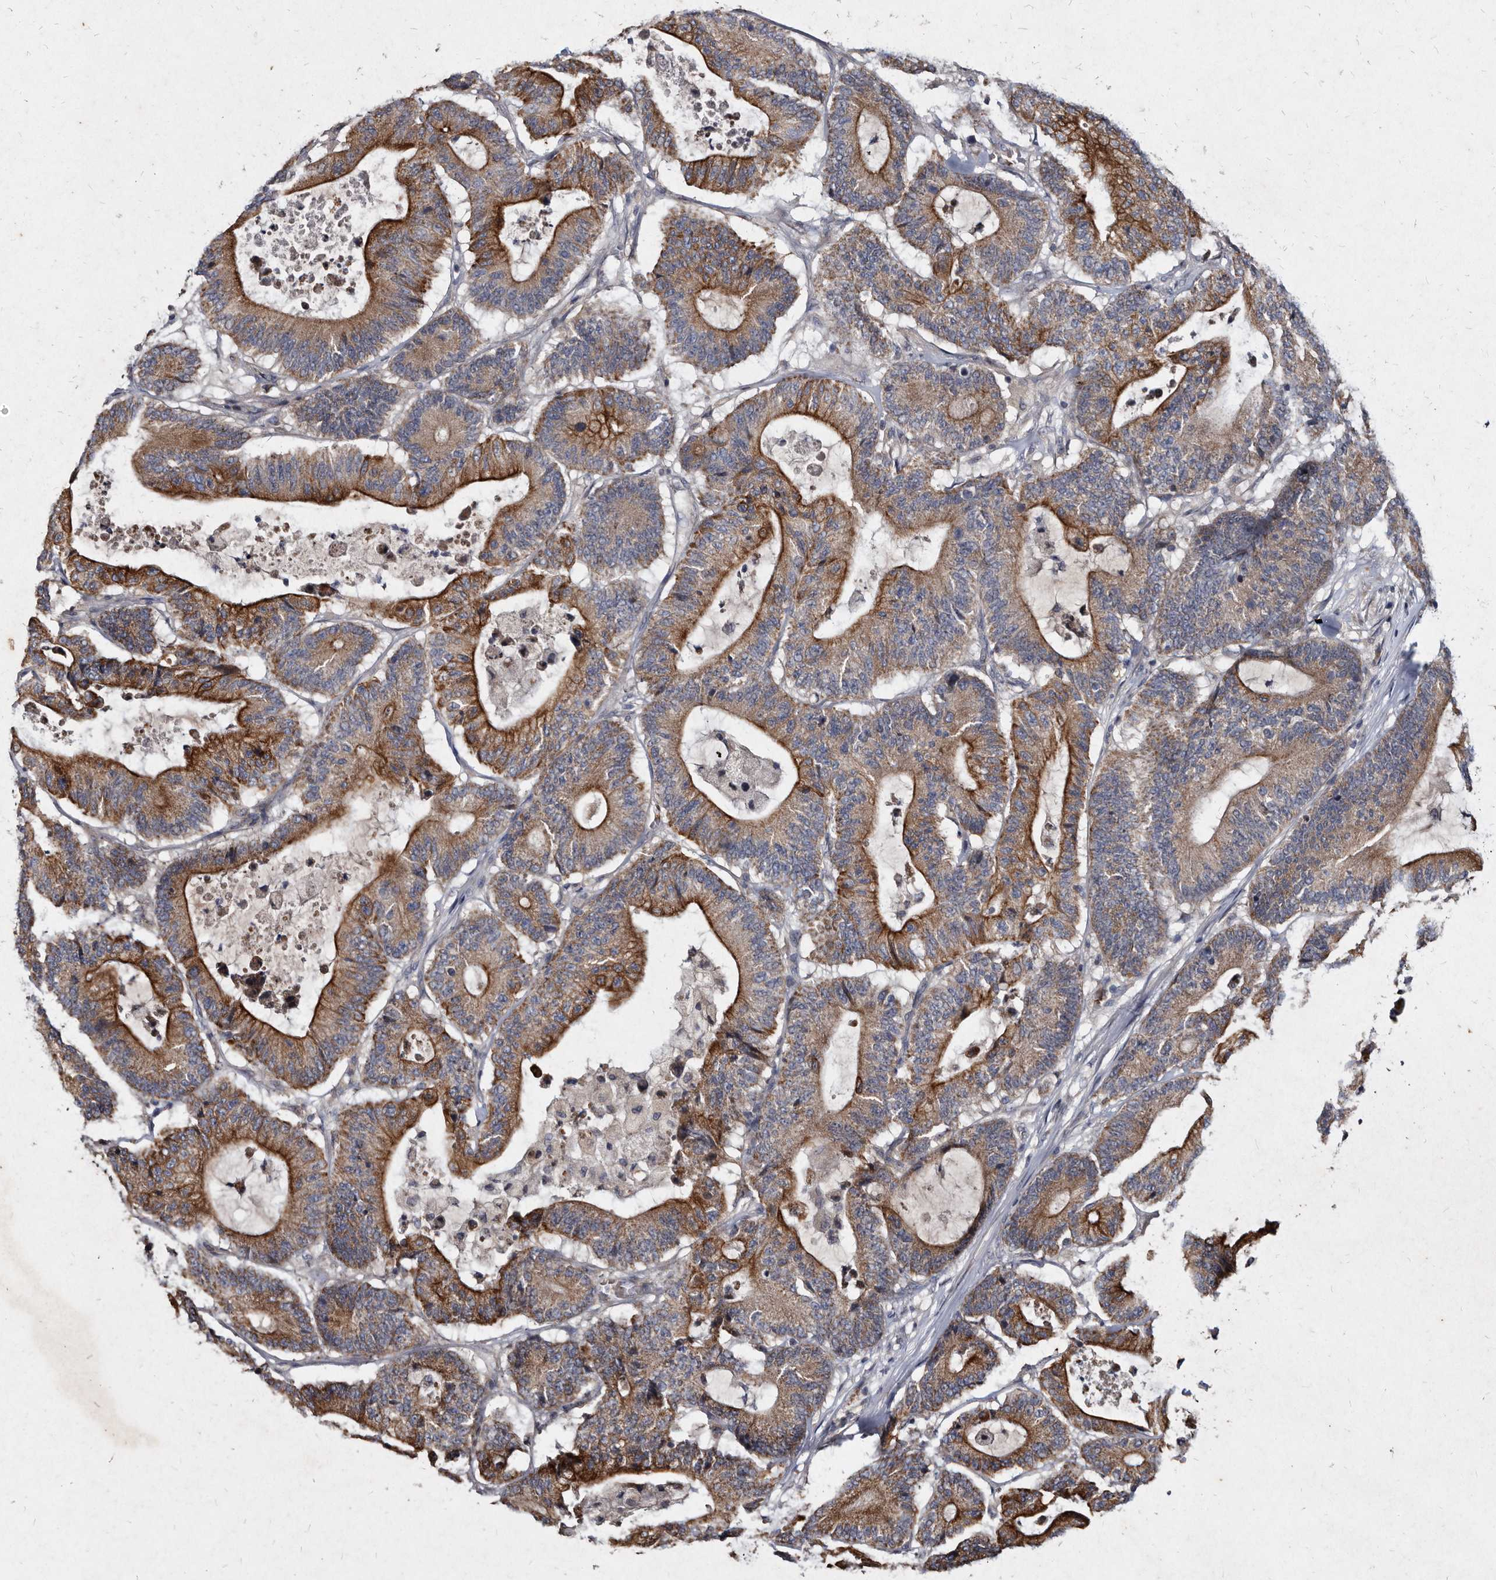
{"staining": {"intensity": "moderate", "quantity": "25%-75%", "location": "cytoplasmic/membranous"}, "tissue": "colorectal cancer", "cell_type": "Tumor cells", "image_type": "cancer", "snomed": [{"axis": "morphology", "description": "Adenocarcinoma, NOS"}, {"axis": "topography", "description": "Colon"}], "caption": "Brown immunohistochemical staining in colorectal adenocarcinoma exhibits moderate cytoplasmic/membranous expression in about 25%-75% of tumor cells.", "gene": "YPEL3", "patient": {"sex": "female", "age": 84}}